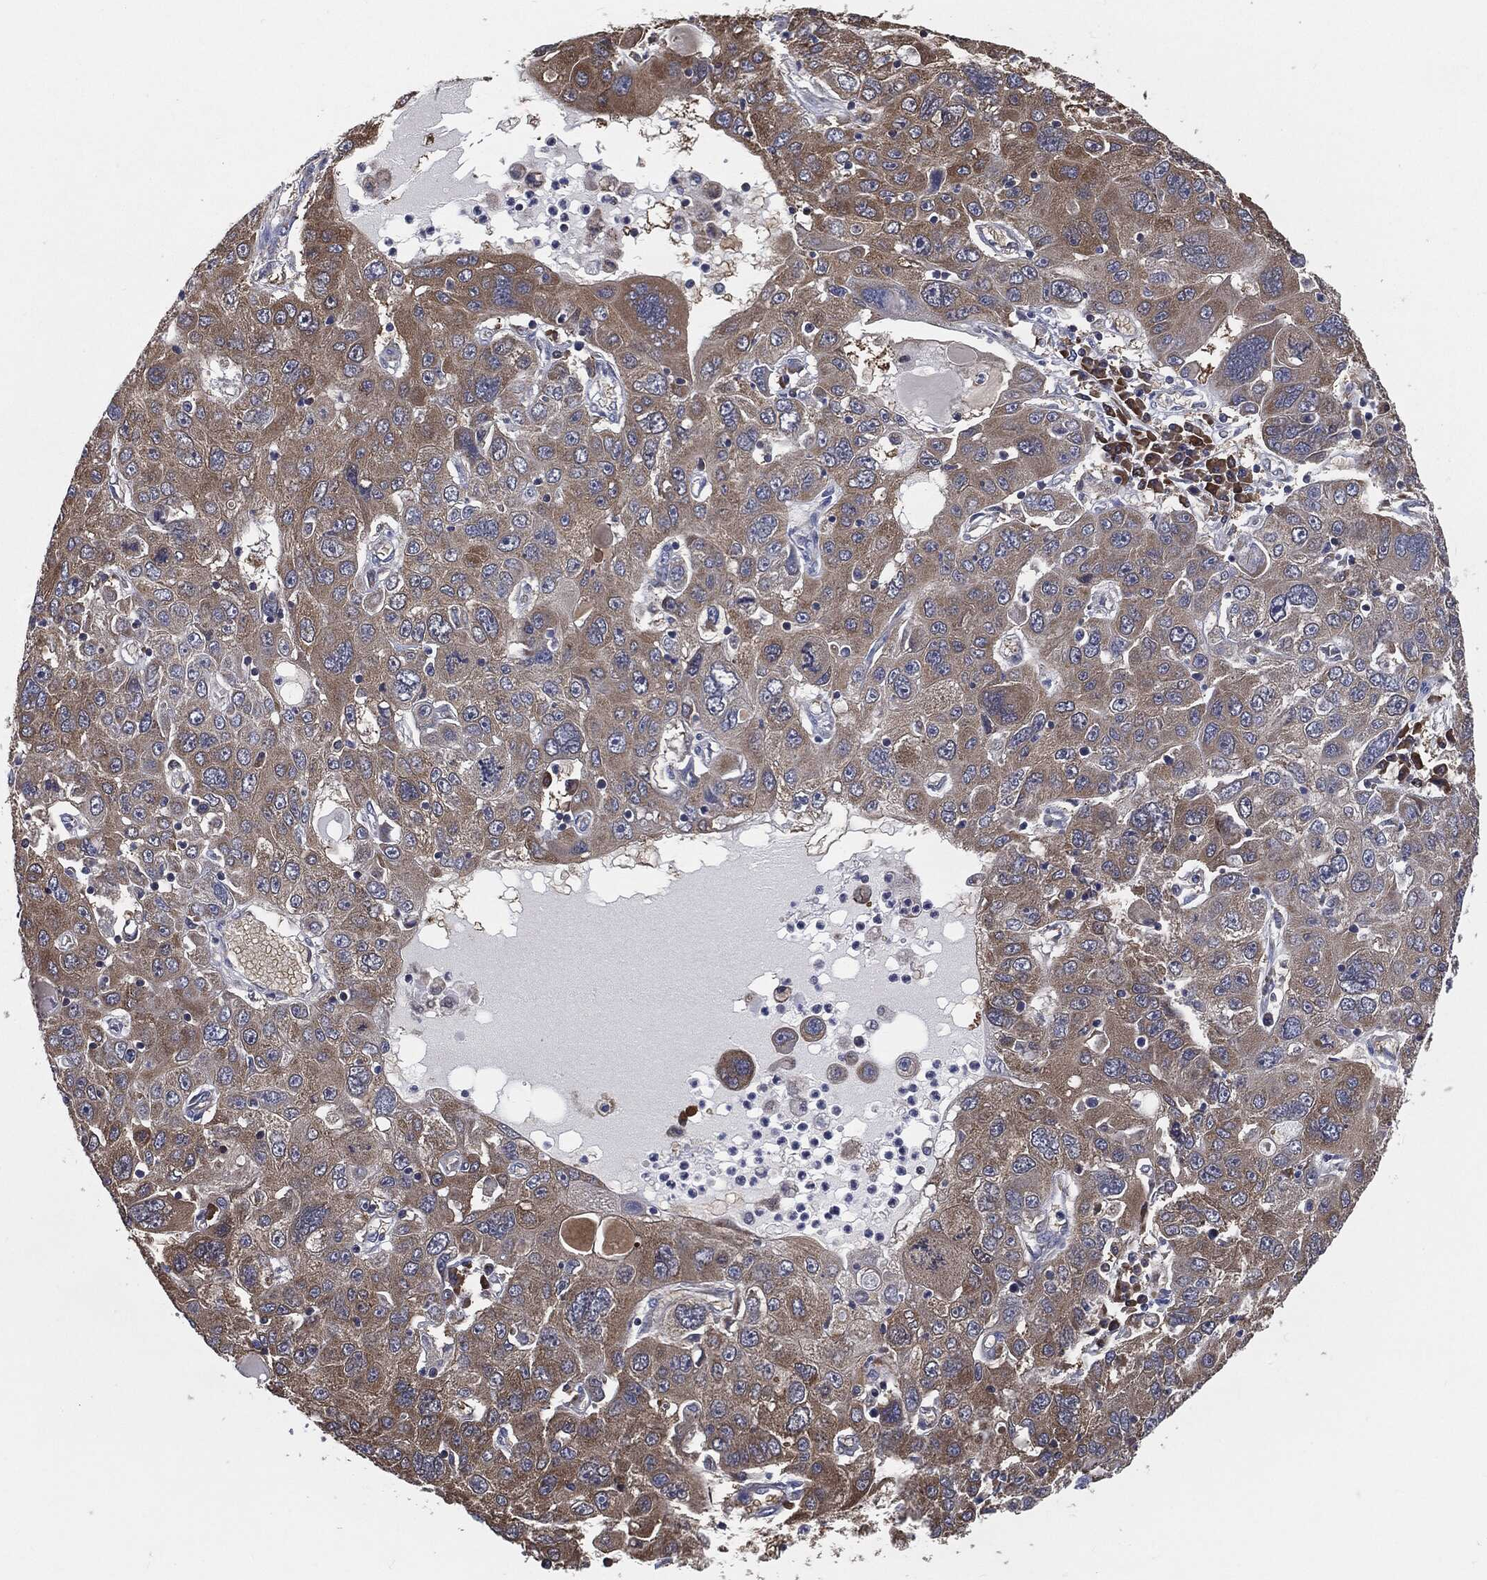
{"staining": {"intensity": "moderate", "quantity": "25%-75%", "location": "cytoplasmic/membranous"}, "tissue": "stomach cancer", "cell_type": "Tumor cells", "image_type": "cancer", "snomed": [{"axis": "morphology", "description": "Adenocarcinoma, NOS"}, {"axis": "topography", "description": "Stomach"}], "caption": "The micrograph displays a brown stain indicating the presence of a protein in the cytoplasmic/membranous of tumor cells in adenocarcinoma (stomach).", "gene": "PRDX4", "patient": {"sex": "male", "age": 56}}